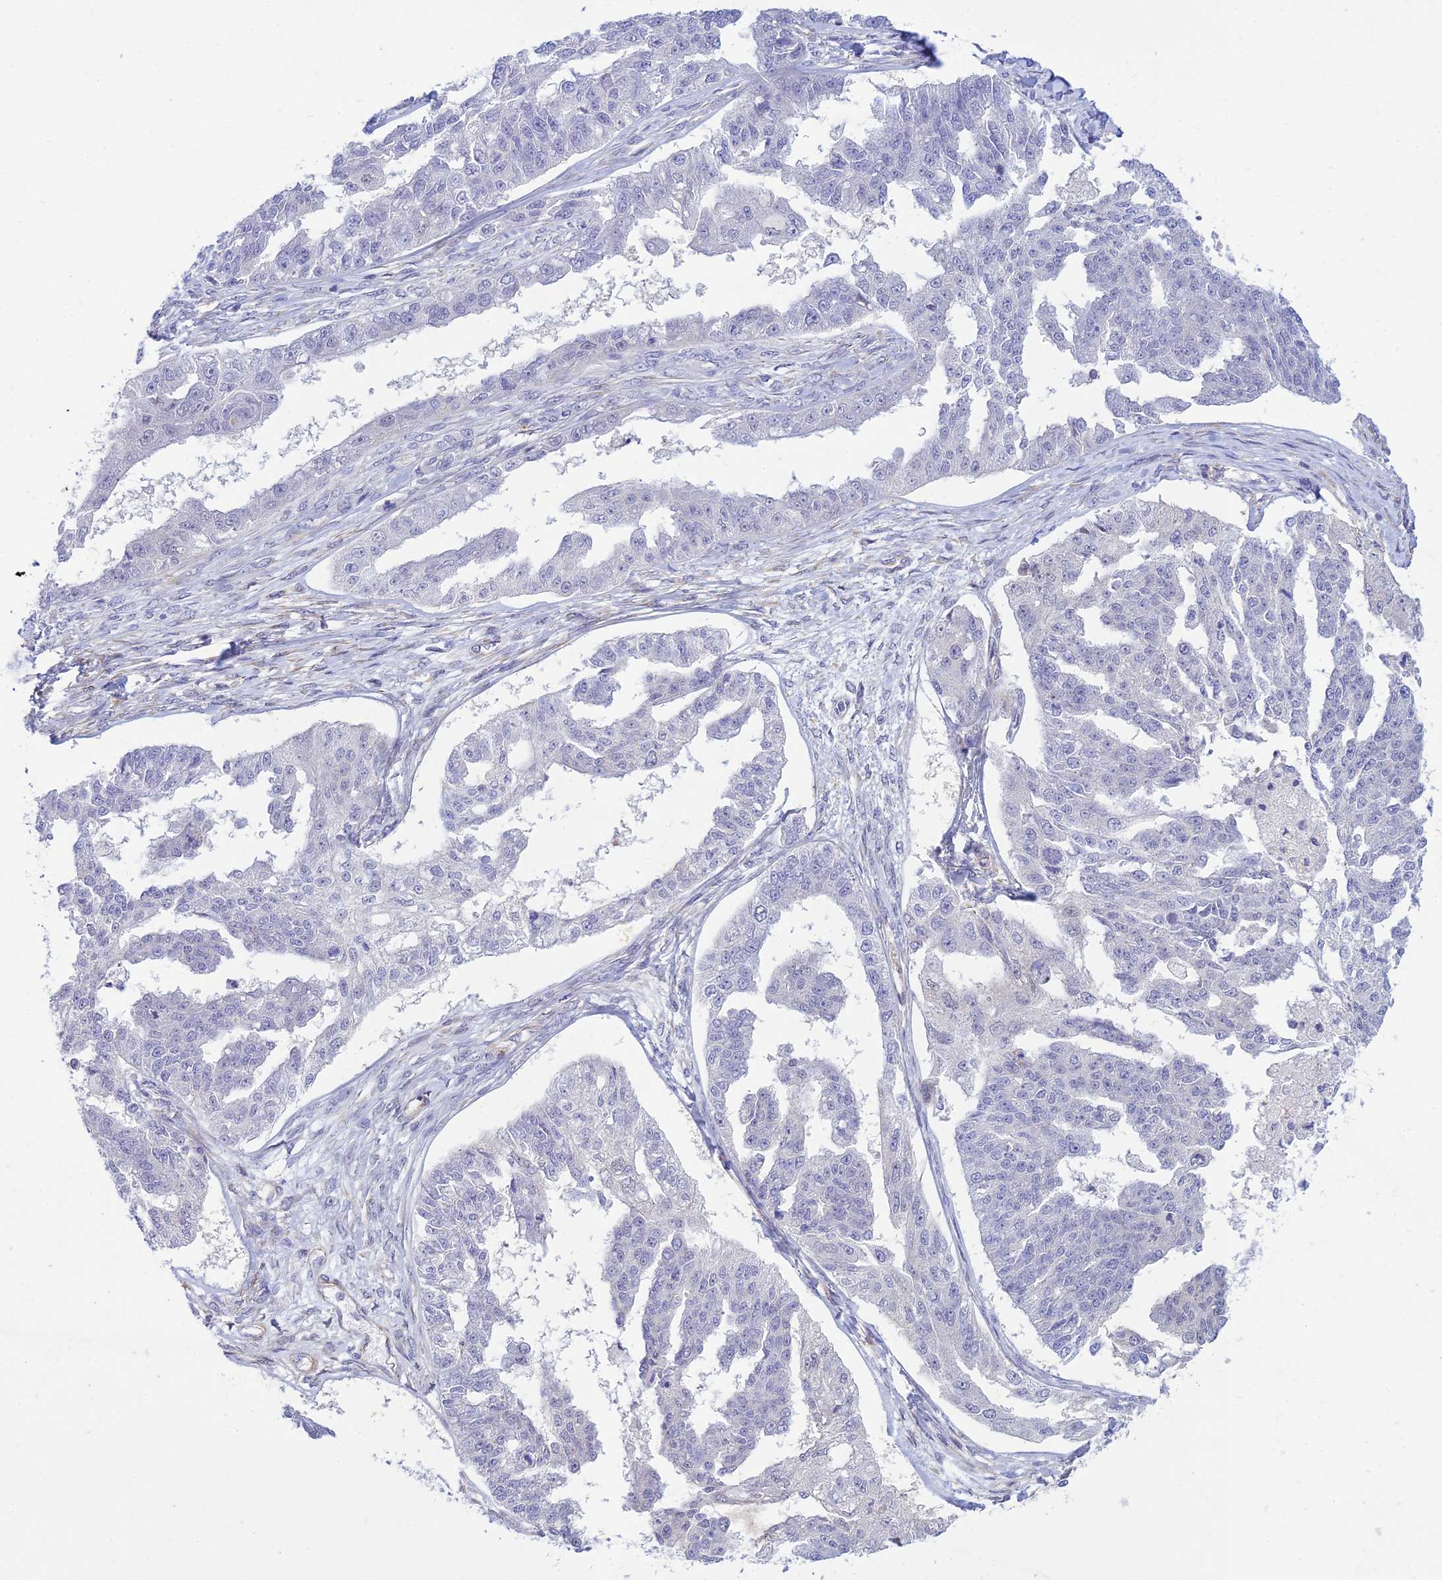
{"staining": {"intensity": "negative", "quantity": "none", "location": "none"}, "tissue": "ovarian cancer", "cell_type": "Tumor cells", "image_type": "cancer", "snomed": [{"axis": "morphology", "description": "Cystadenocarcinoma, serous, NOS"}, {"axis": "topography", "description": "Ovary"}], "caption": "IHC of serous cystadenocarcinoma (ovarian) shows no staining in tumor cells.", "gene": "FBXW4", "patient": {"sex": "female", "age": 58}}